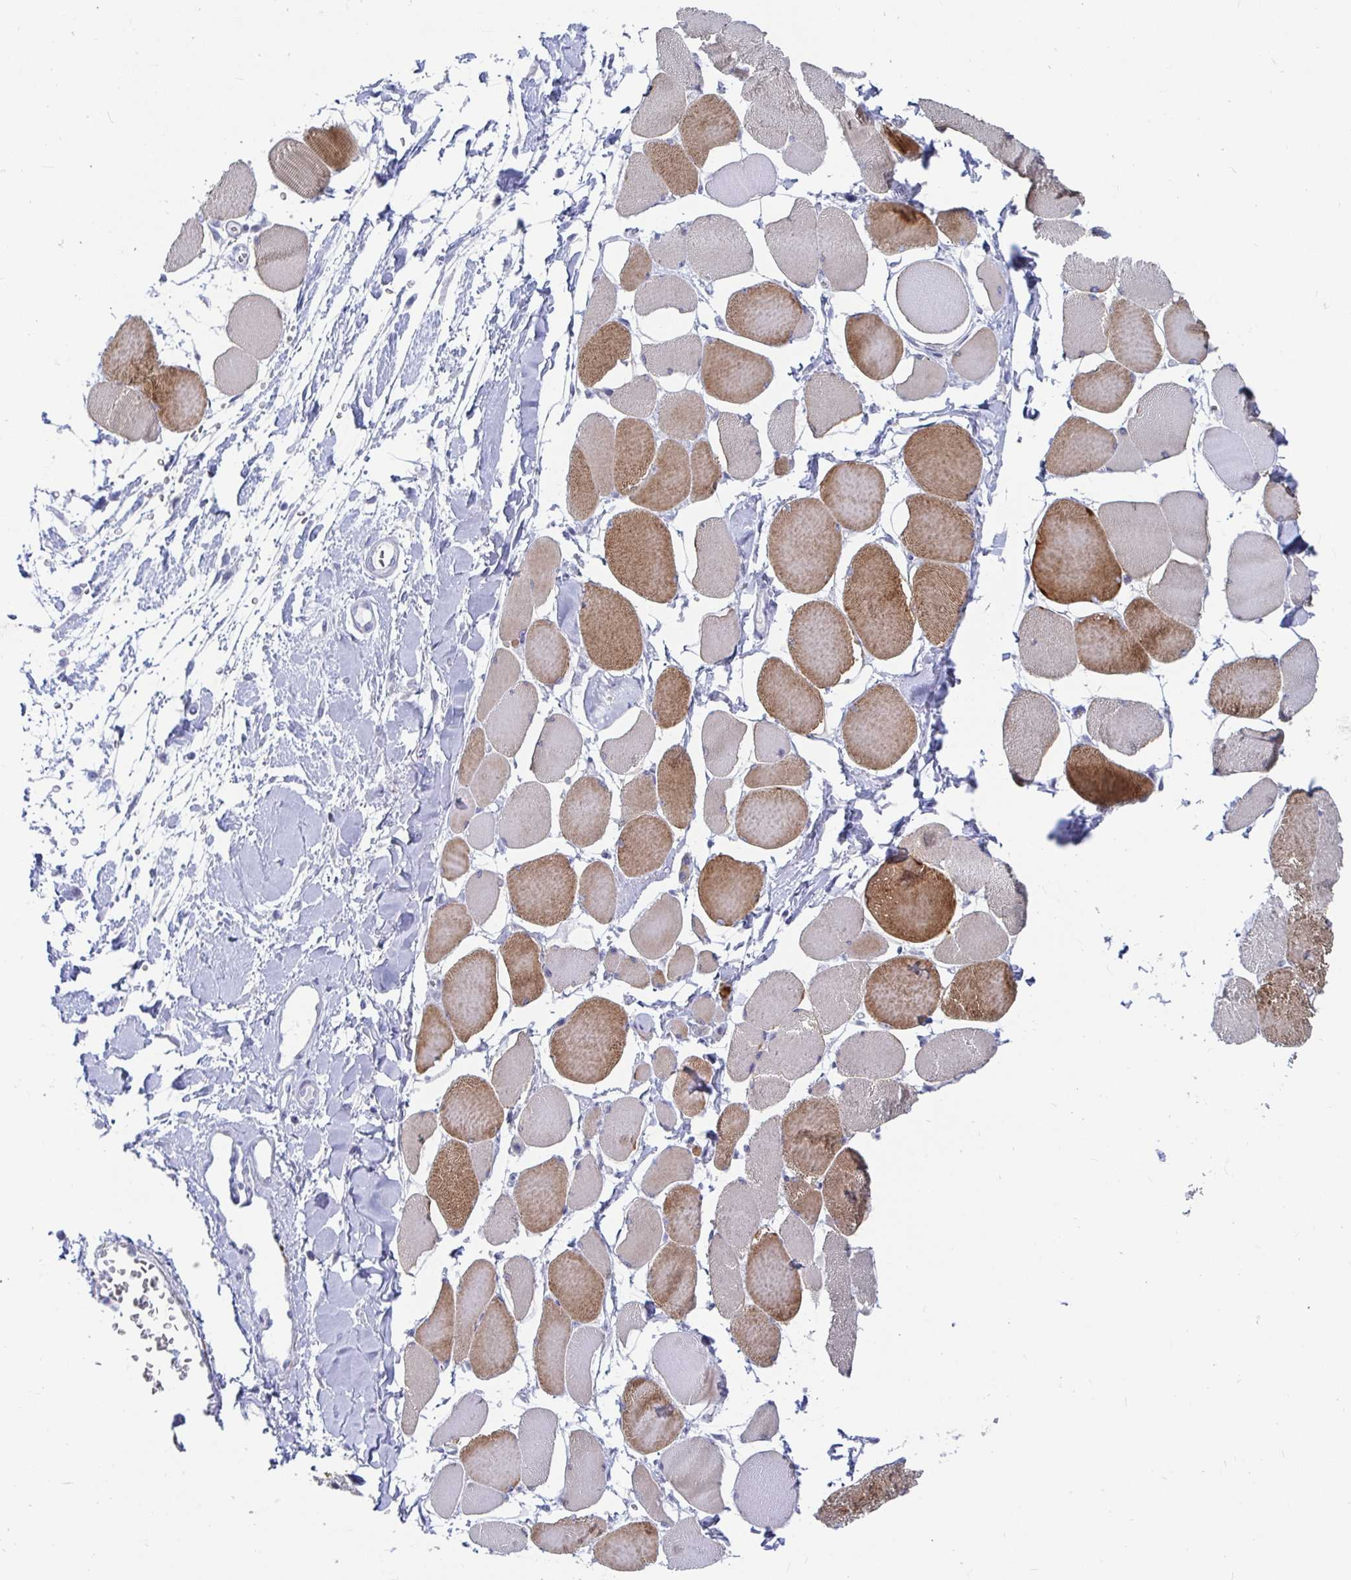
{"staining": {"intensity": "strong", "quantity": "25%-75%", "location": "cytoplasmic/membranous"}, "tissue": "skeletal muscle", "cell_type": "Myocytes", "image_type": "normal", "snomed": [{"axis": "morphology", "description": "Normal tissue, NOS"}, {"axis": "topography", "description": "Skeletal muscle"}], "caption": "A histopathology image showing strong cytoplasmic/membranous positivity in about 25%-75% of myocytes in benign skeletal muscle, as visualized by brown immunohistochemical staining.", "gene": "ZFP82", "patient": {"sex": "female", "age": 75}}